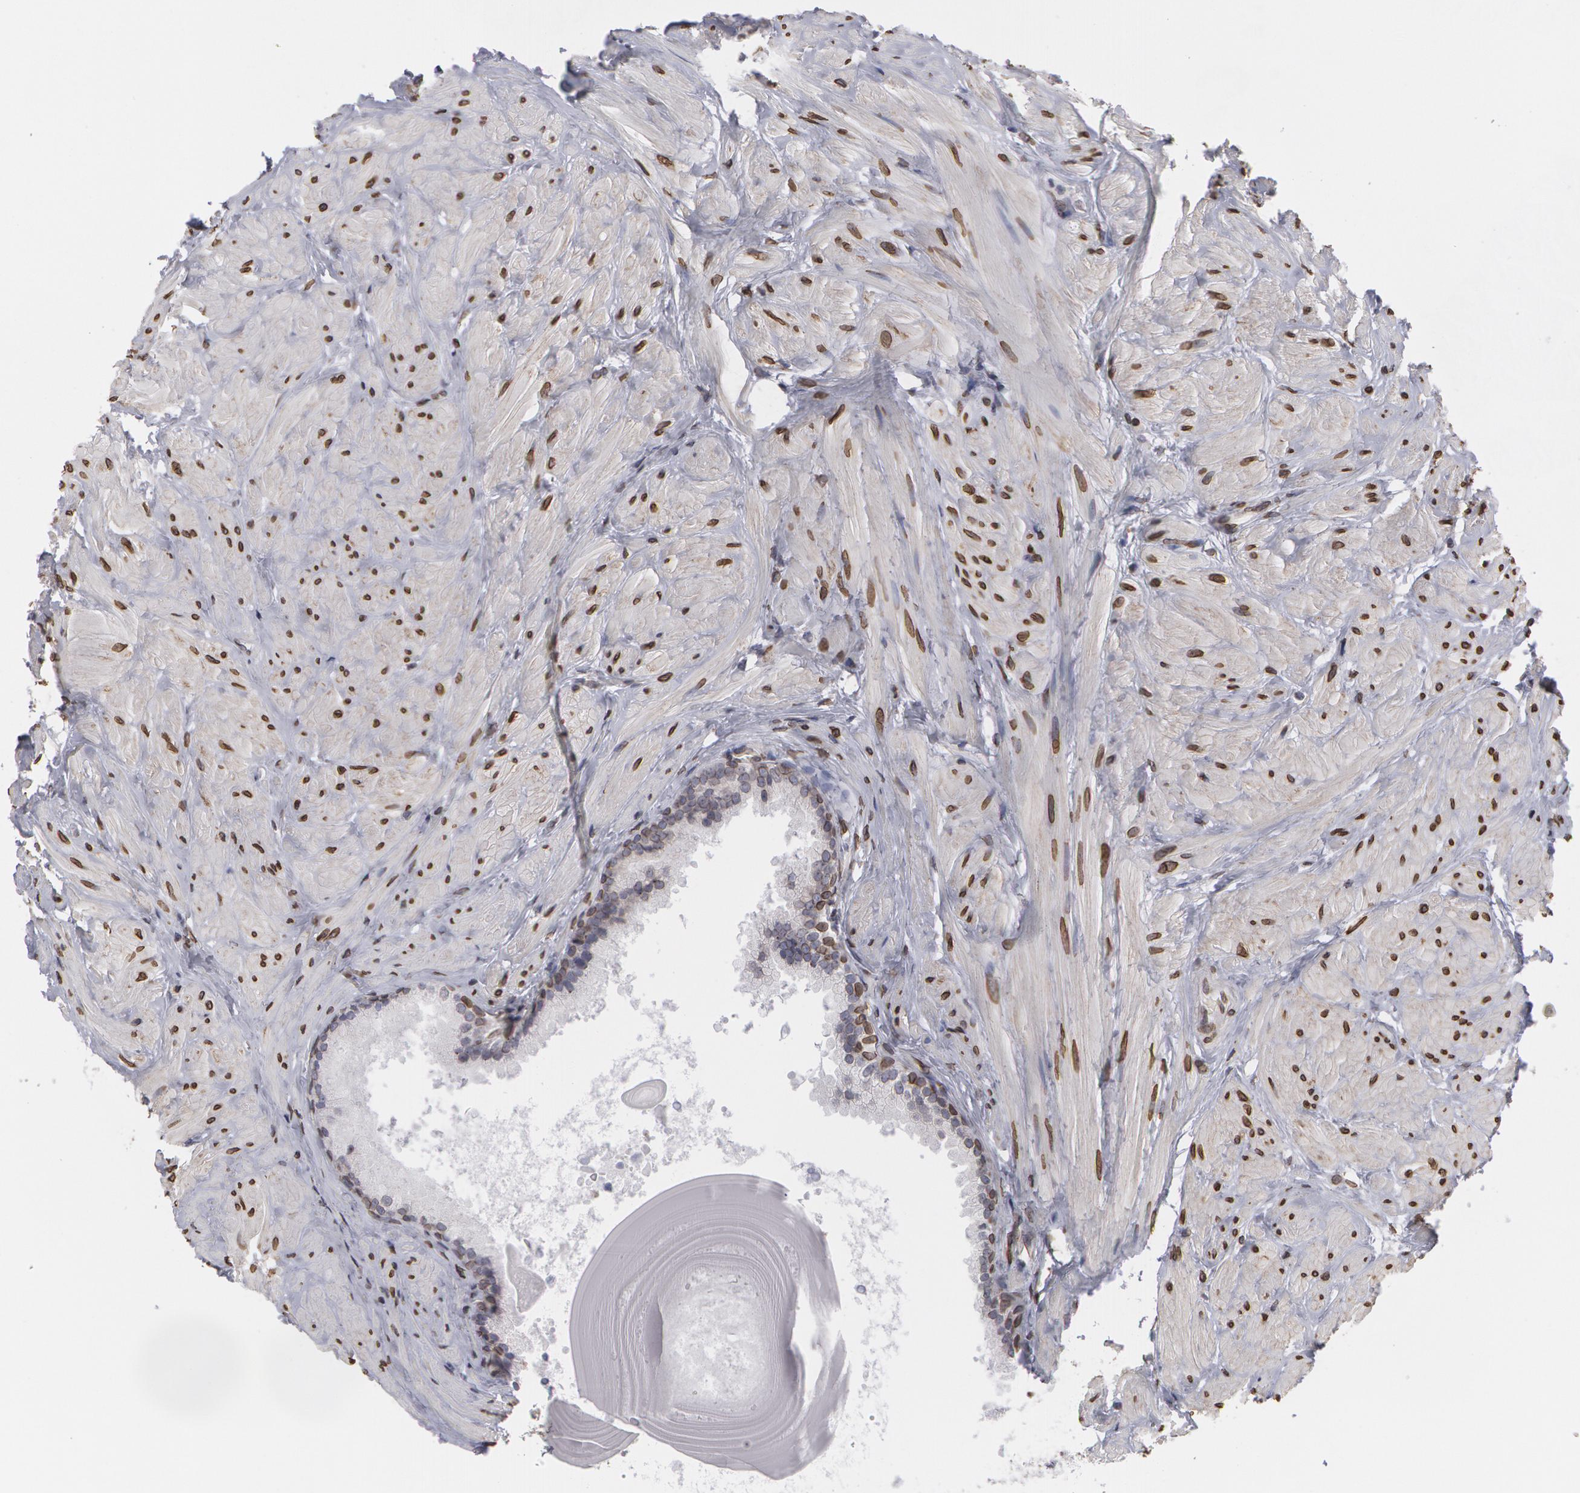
{"staining": {"intensity": "moderate", "quantity": ">75%", "location": "cytoplasmic/membranous,nuclear"}, "tissue": "prostate", "cell_type": "Glandular cells", "image_type": "normal", "snomed": [{"axis": "morphology", "description": "Normal tissue, NOS"}, {"axis": "topography", "description": "Prostate"}], "caption": "Immunohistochemical staining of benign human prostate reveals >75% levels of moderate cytoplasmic/membranous,nuclear protein staining in approximately >75% of glandular cells. The staining was performed using DAB, with brown indicating positive protein expression. Nuclei are stained blue with hematoxylin.", "gene": "EMD", "patient": {"sex": "male", "age": 65}}